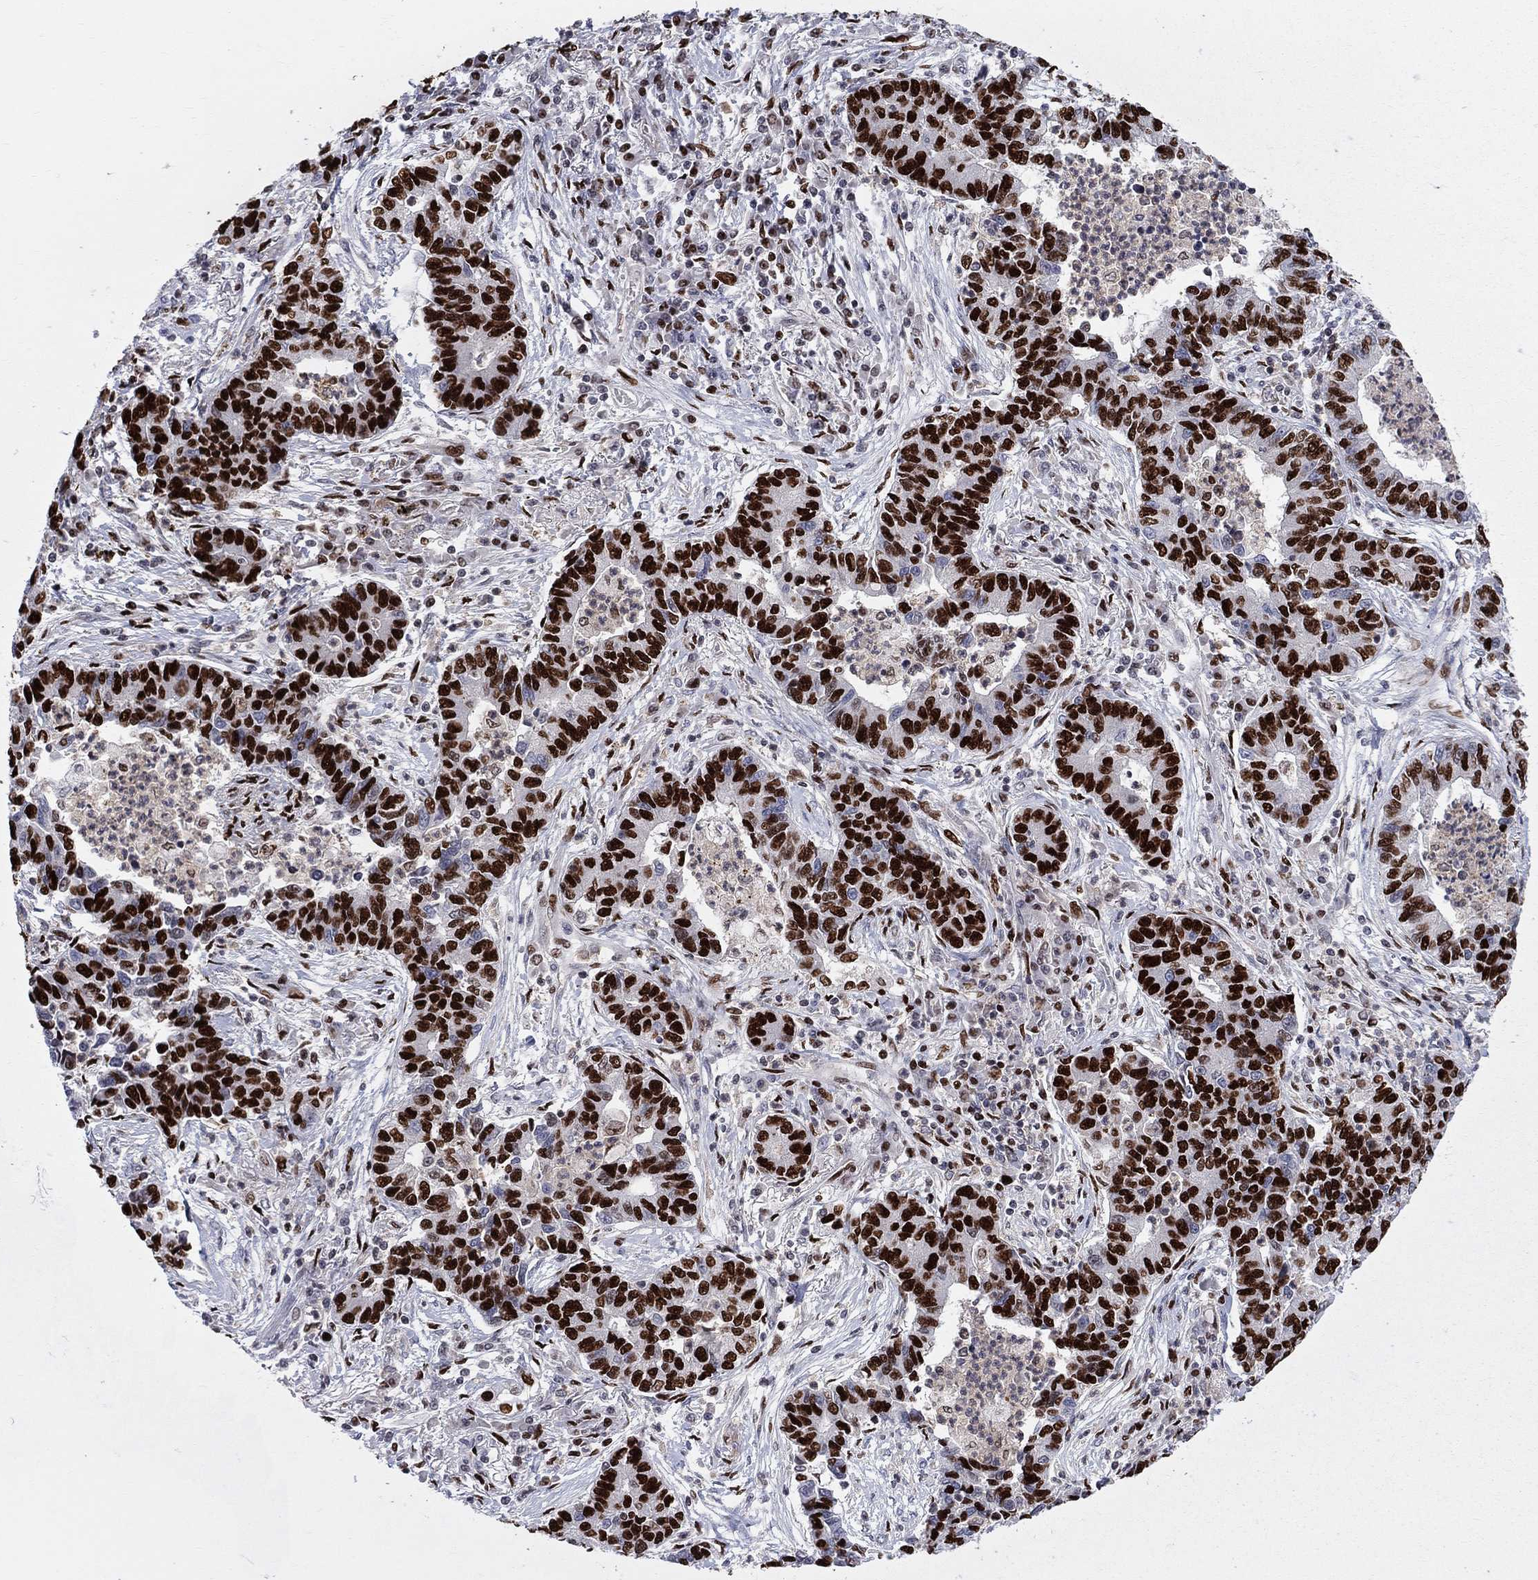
{"staining": {"intensity": "strong", "quantity": ">75%", "location": "nuclear"}, "tissue": "lung cancer", "cell_type": "Tumor cells", "image_type": "cancer", "snomed": [{"axis": "morphology", "description": "Adenocarcinoma, NOS"}, {"axis": "topography", "description": "Lung"}], "caption": "High-magnification brightfield microscopy of adenocarcinoma (lung) stained with DAB (3,3'-diaminobenzidine) (brown) and counterstained with hematoxylin (blue). tumor cells exhibit strong nuclear expression is identified in approximately>75% of cells.", "gene": "ZNHIT3", "patient": {"sex": "female", "age": 57}}